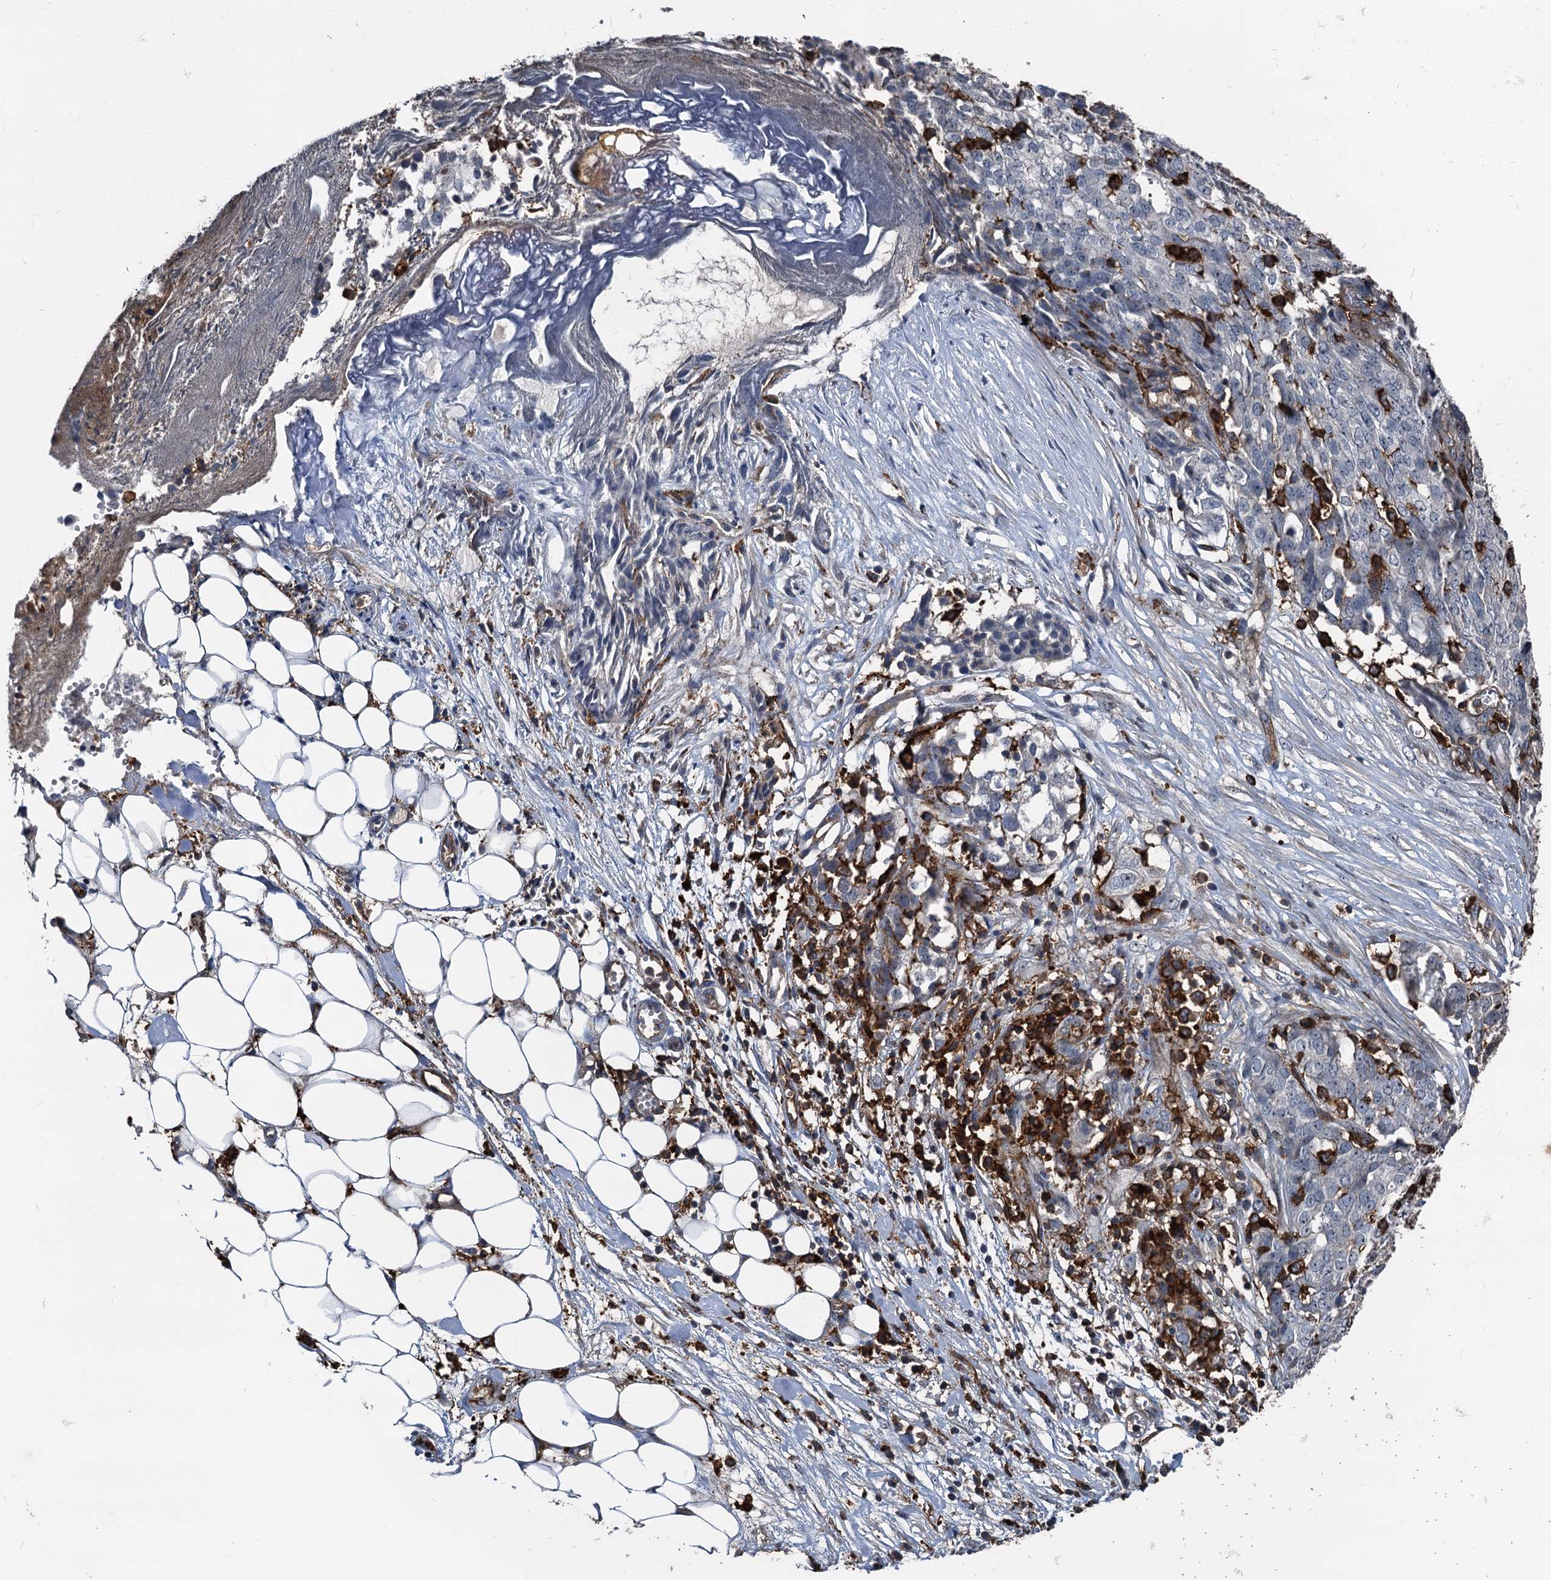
{"staining": {"intensity": "negative", "quantity": "none", "location": "none"}, "tissue": "ovarian cancer", "cell_type": "Tumor cells", "image_type": "cancer", "snomed": [{"axis": "morphology", "description": "Cystadenocarcinoma, serous, NOS"}, {"axis": "topography", "description": "Soft tissue"}, {"axis": "topography", "description": "Ovary"}], "caption": "Immunohistochemistry of ovarian serous cystadenocarcinoma exhibits no expression in tumor cells. (DAB (3,3'-diaminobenzidine) immunohistochemistry (IHC) visualized using brightfield microscopy, high magnification).", "gene": "PLEKHO2", "patient": {"sex": "female", "age": 57}}